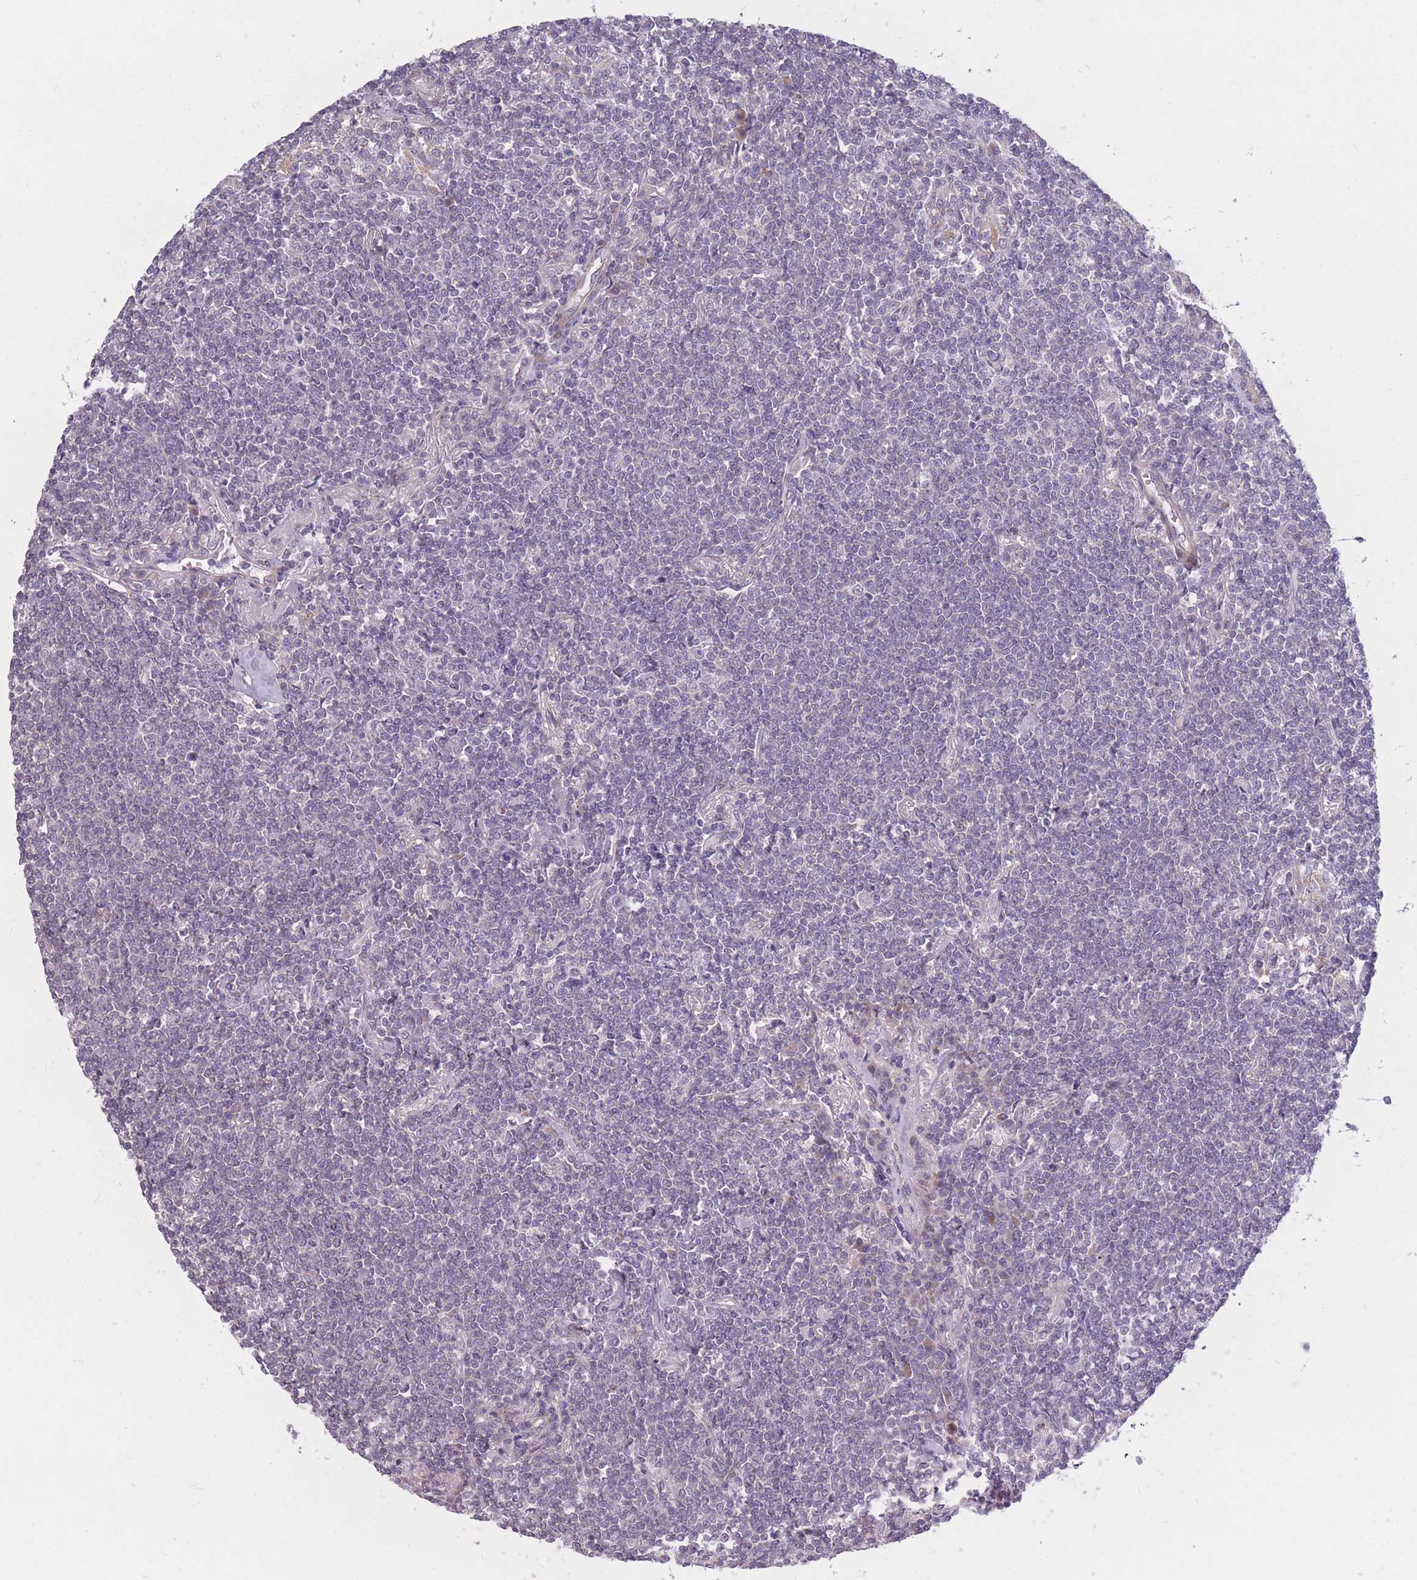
{"staining": {"intensity": "negative", "quantity": "none", "location": "none"}, "tissue": "lymphoma", "cell_type": "Tumor cells", "image_type": "cancer", "snomed": [{"axis": "morphology", "description": "Malignant lymphoma, non-Hodgkin's type, Low grade"}, {"axis": "topography", "description": "Lung"}], "caption": "There is no significant staining in tumor cells of lymphoma.", "gene": "CCNQ", "patient": {"sex": "female", "age": 71}}